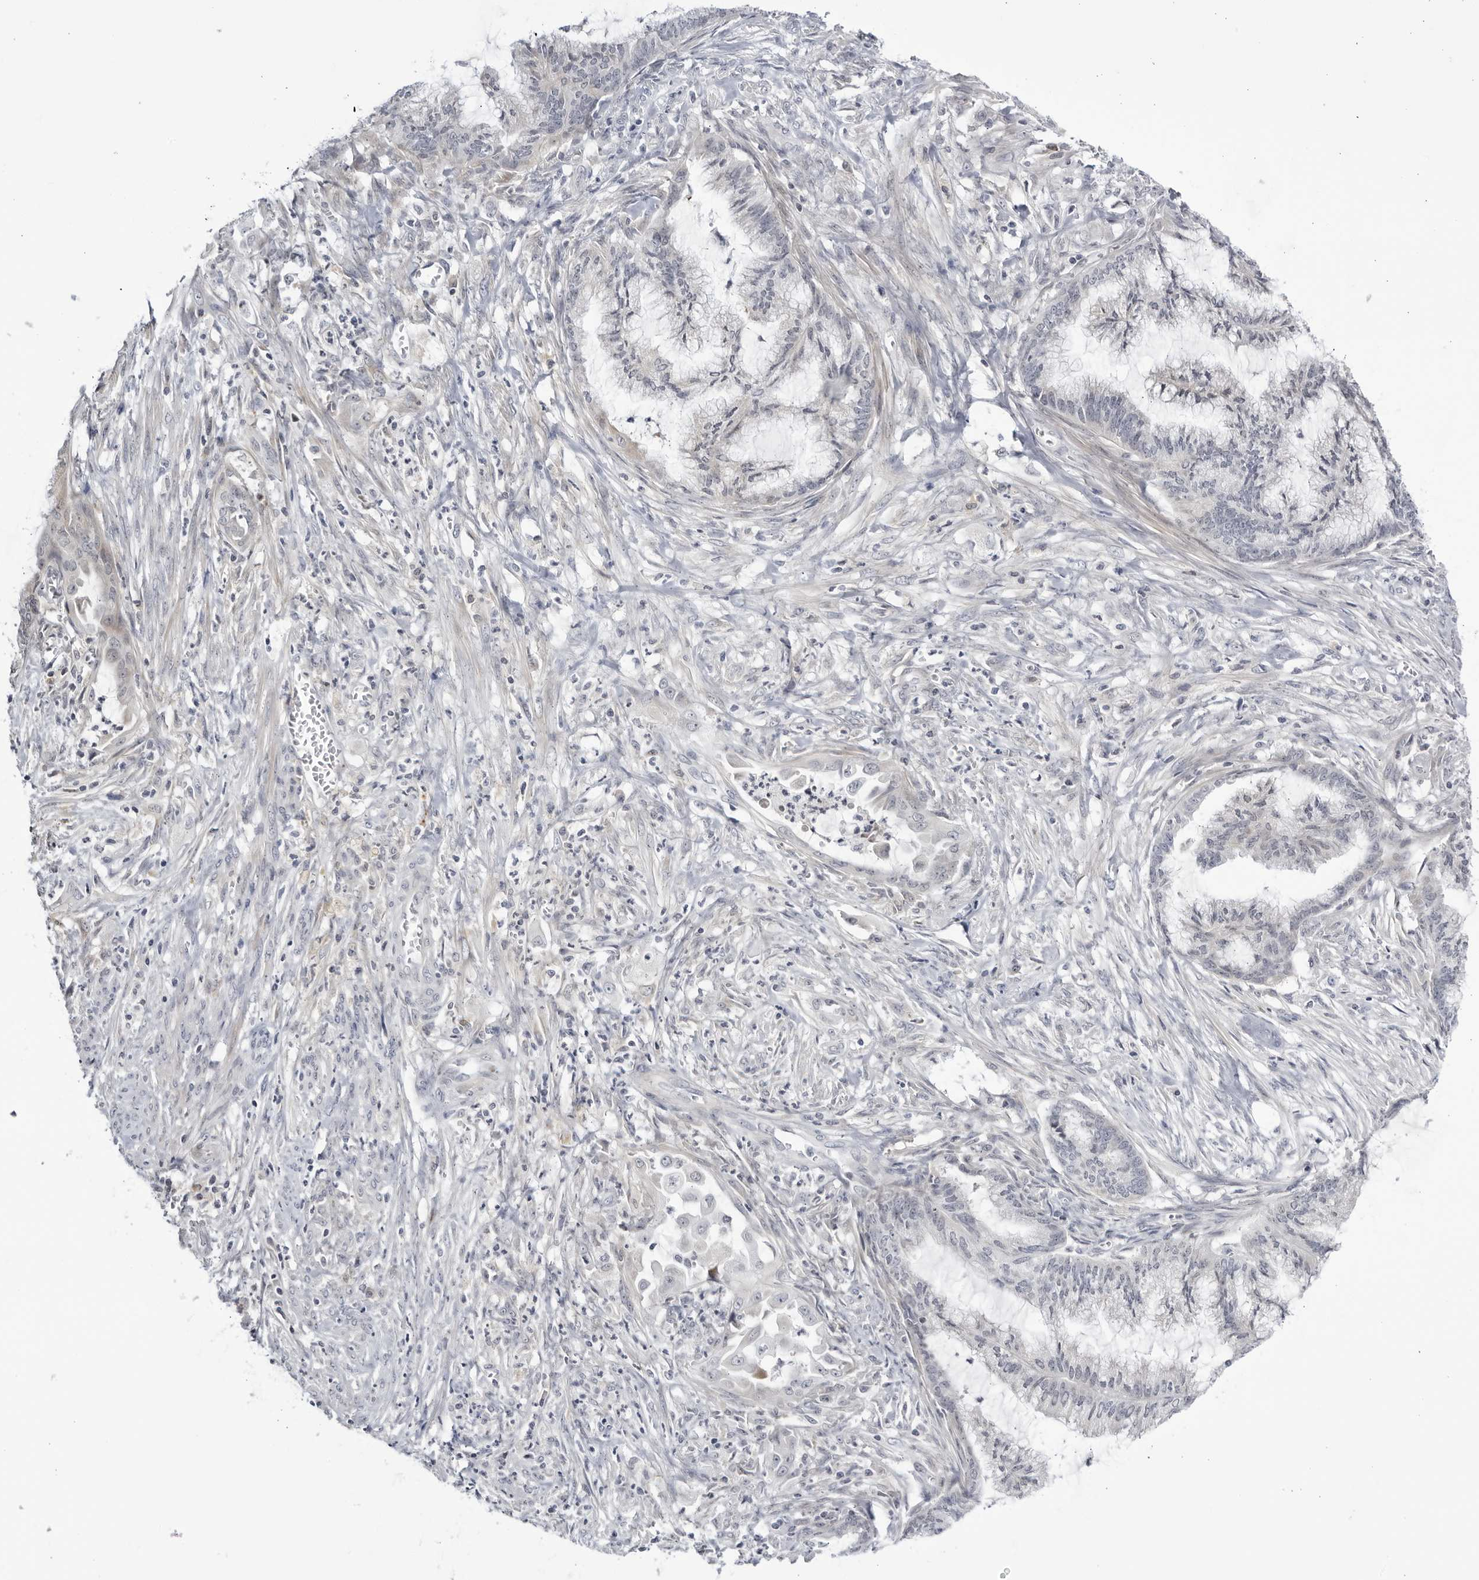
{"staining": {"intensity": "negative", "quantity": "none", "location": "none"}, "tissue": "endometrial cancer", "cell_type": "Tumor cells", "image_type": "cancer", "snomed": [{"axis": "morphology", "description": "Adenocarcinoma, NOS"}, {"axis": "topography", "description": "Endometrium"}], "caption": "Immunohistochemistry of human adenocarcinoma (endometrial) shows no expression in tumor cells.", "gene": "CNBD1", "patient": {"sex": "female", "age": 86}}